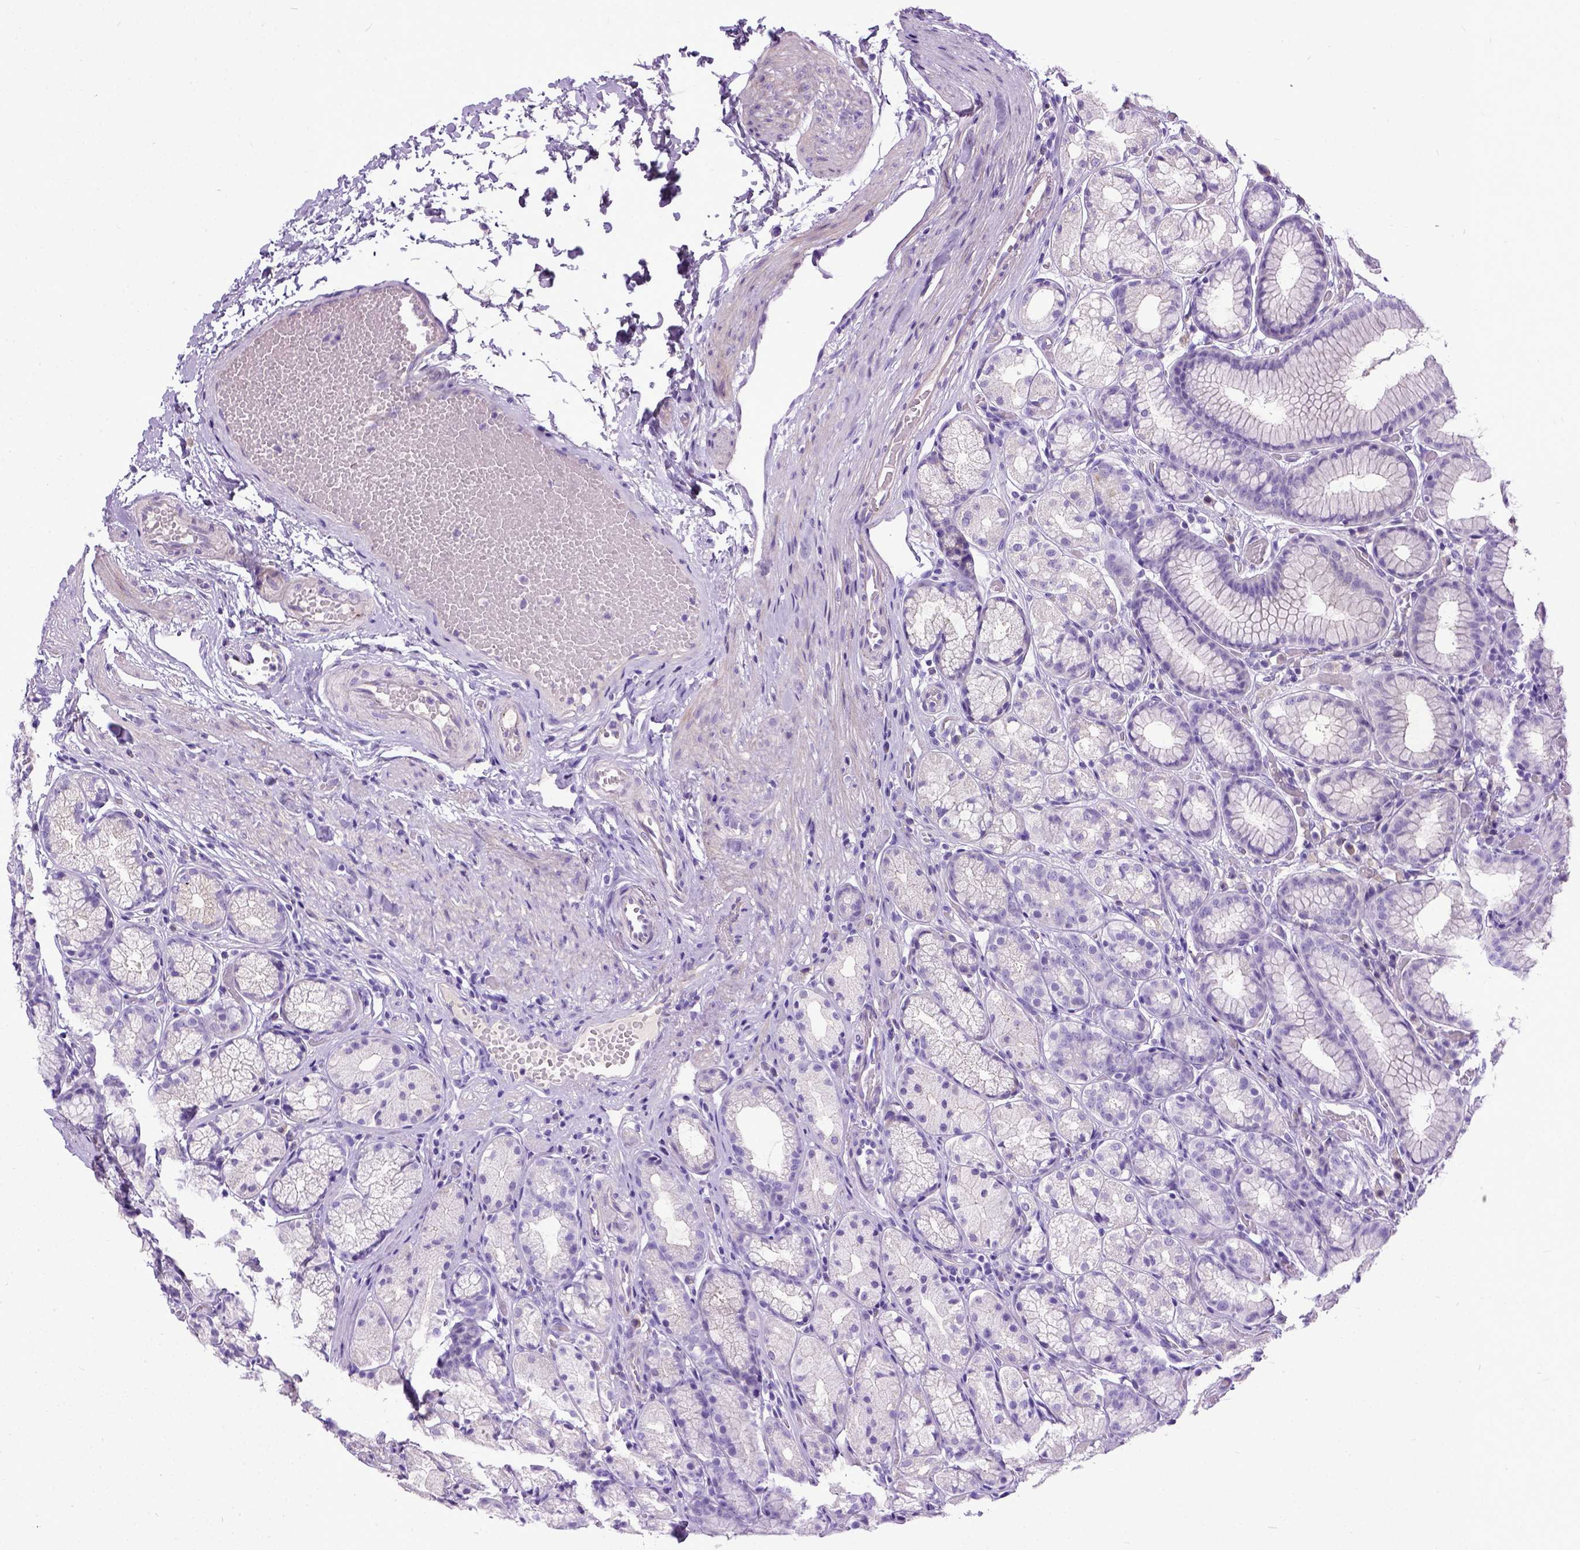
{"staining": {"intensity": "negative", "quantity": "none", "location": "none"}, "tissue": "stomach", "cell_type": "Glandular cells", "image_type": "normal", "snomed": [{"axis": "morphology", "description": "Normal tissue, NOS"}, {"axis": "topography", "description": "Stomach"}], "caption": "An IHC micrograph of benign stomach is shown. There is no staining in glandular cells of stomach.", "gene": "IGF2", "patient": {"sex": "male", "age": 70}}